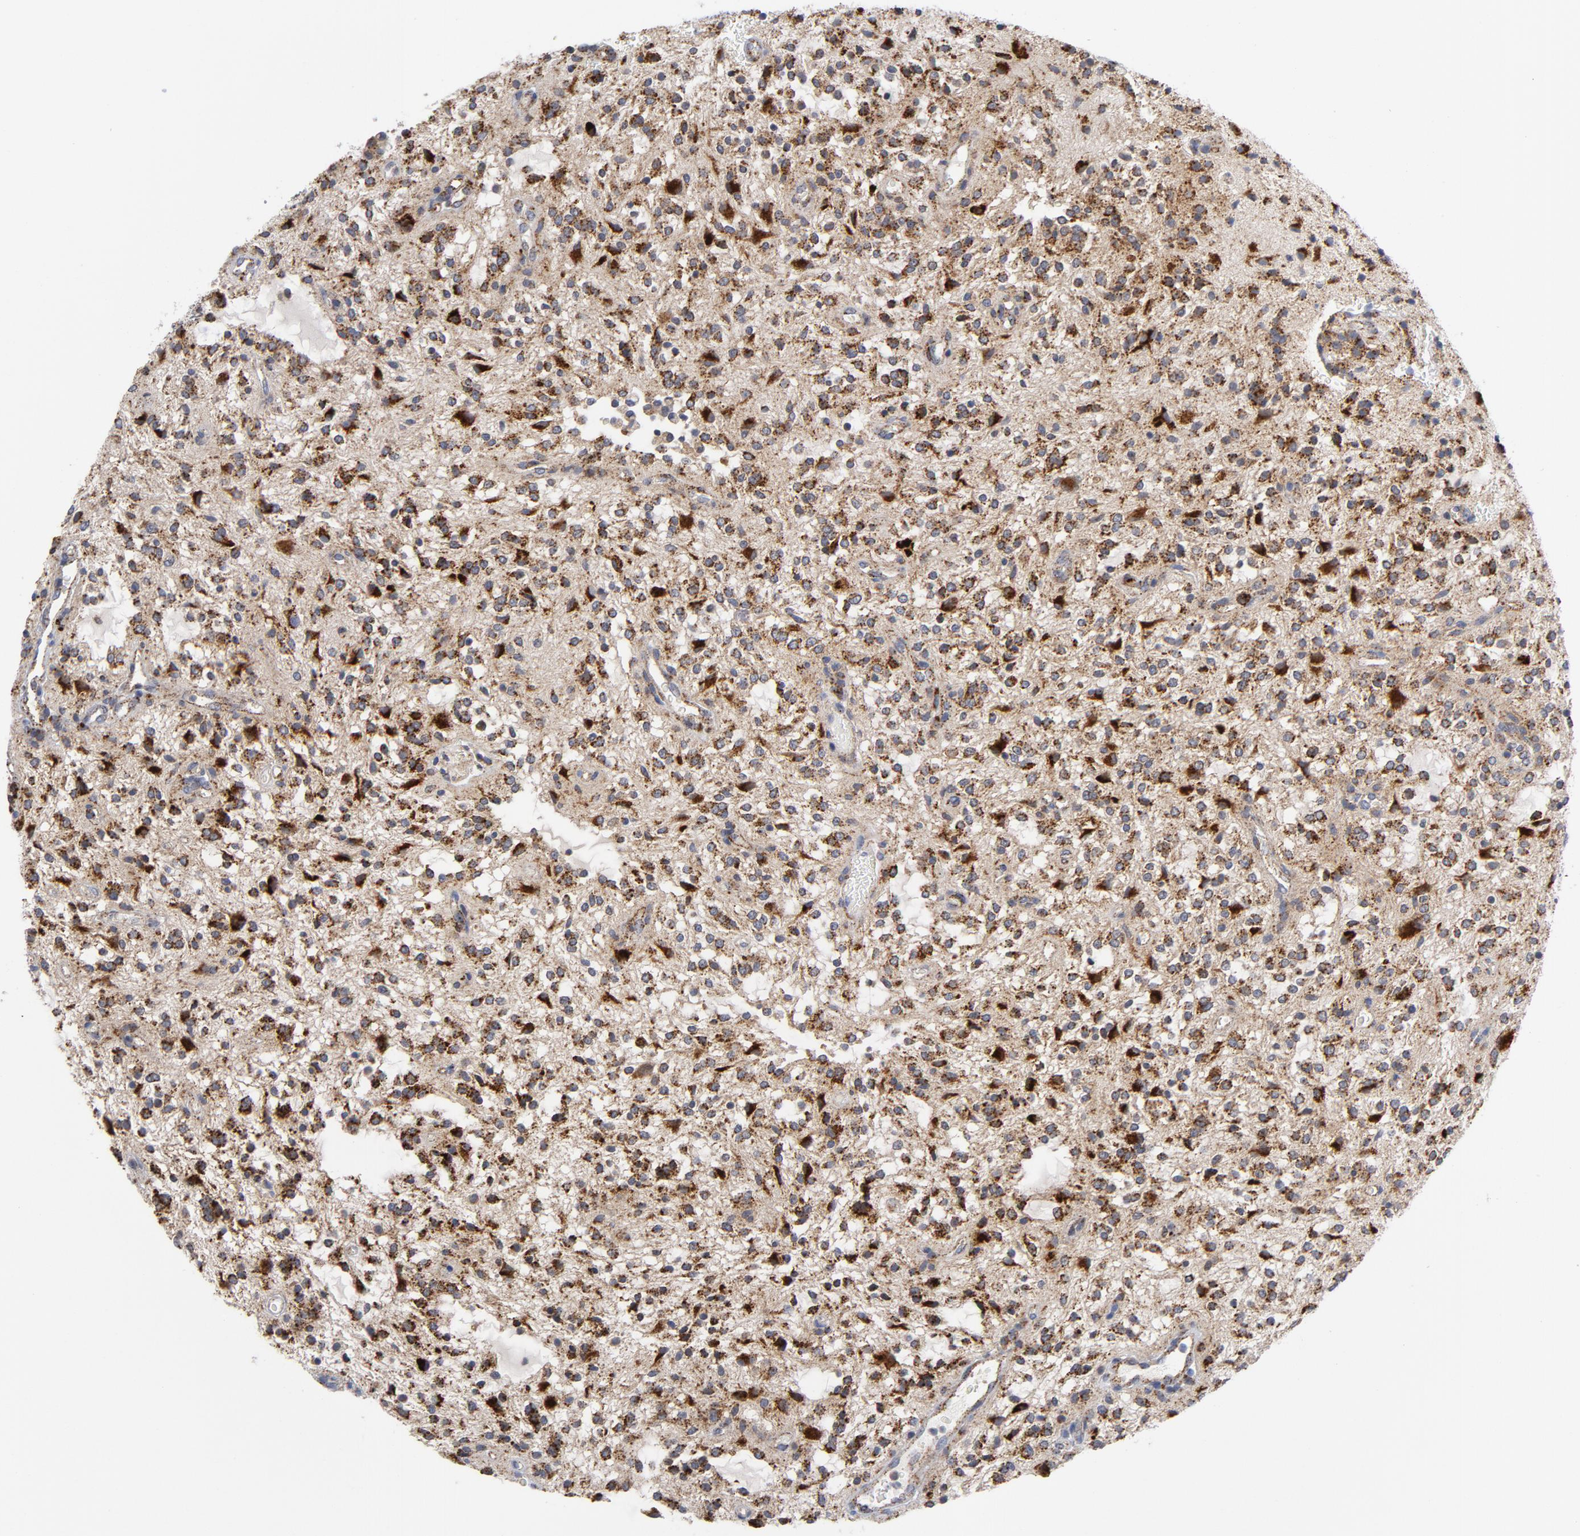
{"staining": {"intensity": "strong", "quantity": ">75%", "location": "cytoplasmic/membranous"}, "tissue": "glioma", "cell_type": "Tumor cells", "image_type": "cancer", "snomed": [{"axis": "morphology", "description": "Glioma, malignant, NOS"}, {"axis": "topography", "description": "Cerebellum"}], "caption": "Immunohistochemistry staining of glioma, which demonstrates high levels of strong cytoplasmic/membranous expression in approximately >75% of tumor cells indicating strong cytoplasmic/membranous protein staining. The staining was performed using DAB (3,3'-diaminobenzidine) (brown) for protein detection and nuclei were counterstained in hematoxylin (blue).", "gene": "AKT2", "patient": {"sex": "female", "age": 10}}